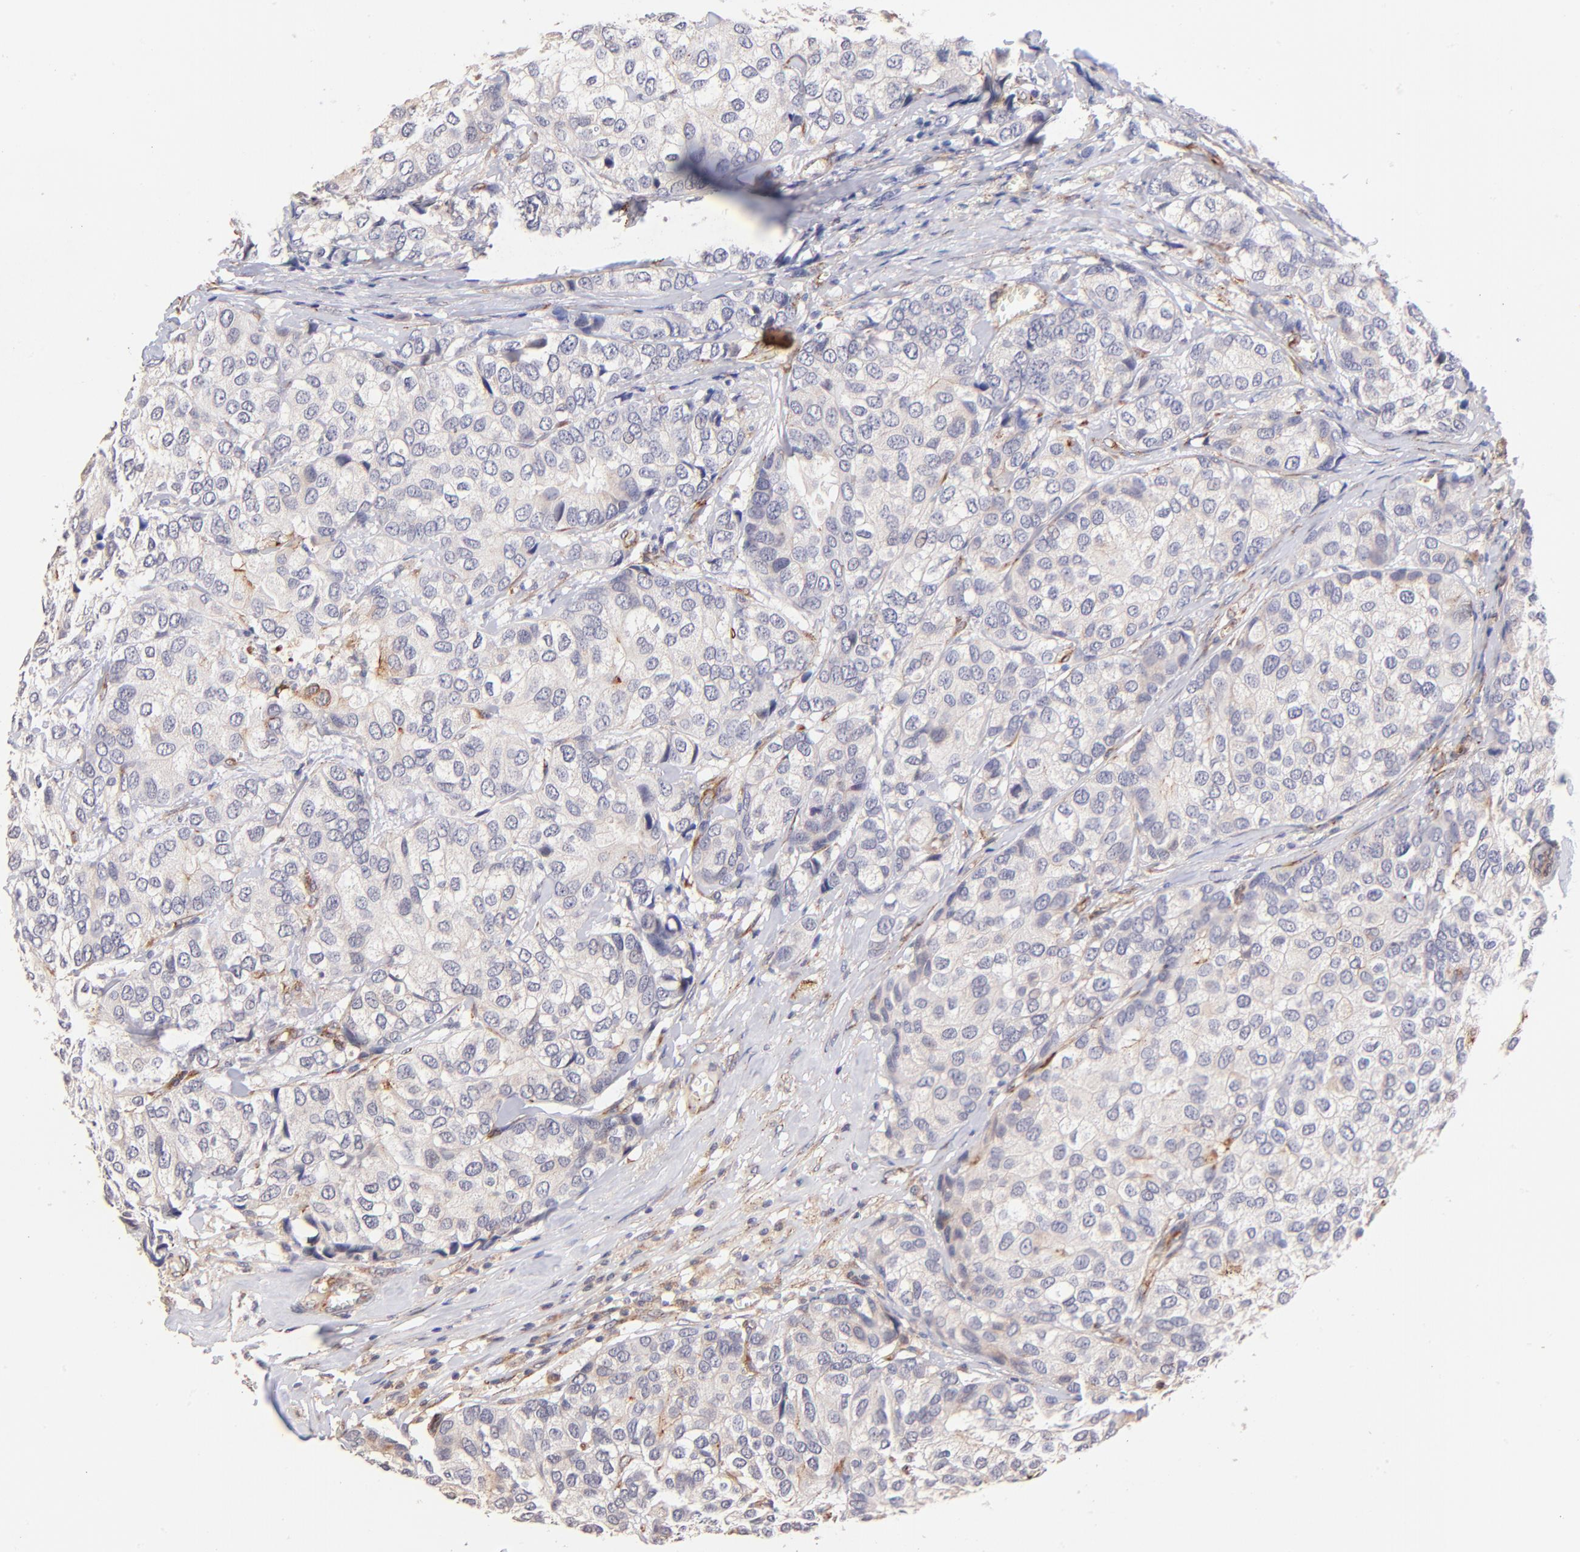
{"staining": {"intensity": "negative", "quantity": "none", "location": "none"}, "tissue": "breast cancer", "cell_type": "Tumor cells", "image_type": "cancer", "snomed": [{"axis": "morphology", "description": "Duct carcinoma"}, {"axis": "topography", "description": "Breast"}], "caption": "IHC photomicrograph of breast cancer (intraductal carcinoma) stained for a protein (brown), which exhibits no staining in tumor cells.", "gene": "SPARC", "patient": {"sex": "female", "age": 68}}